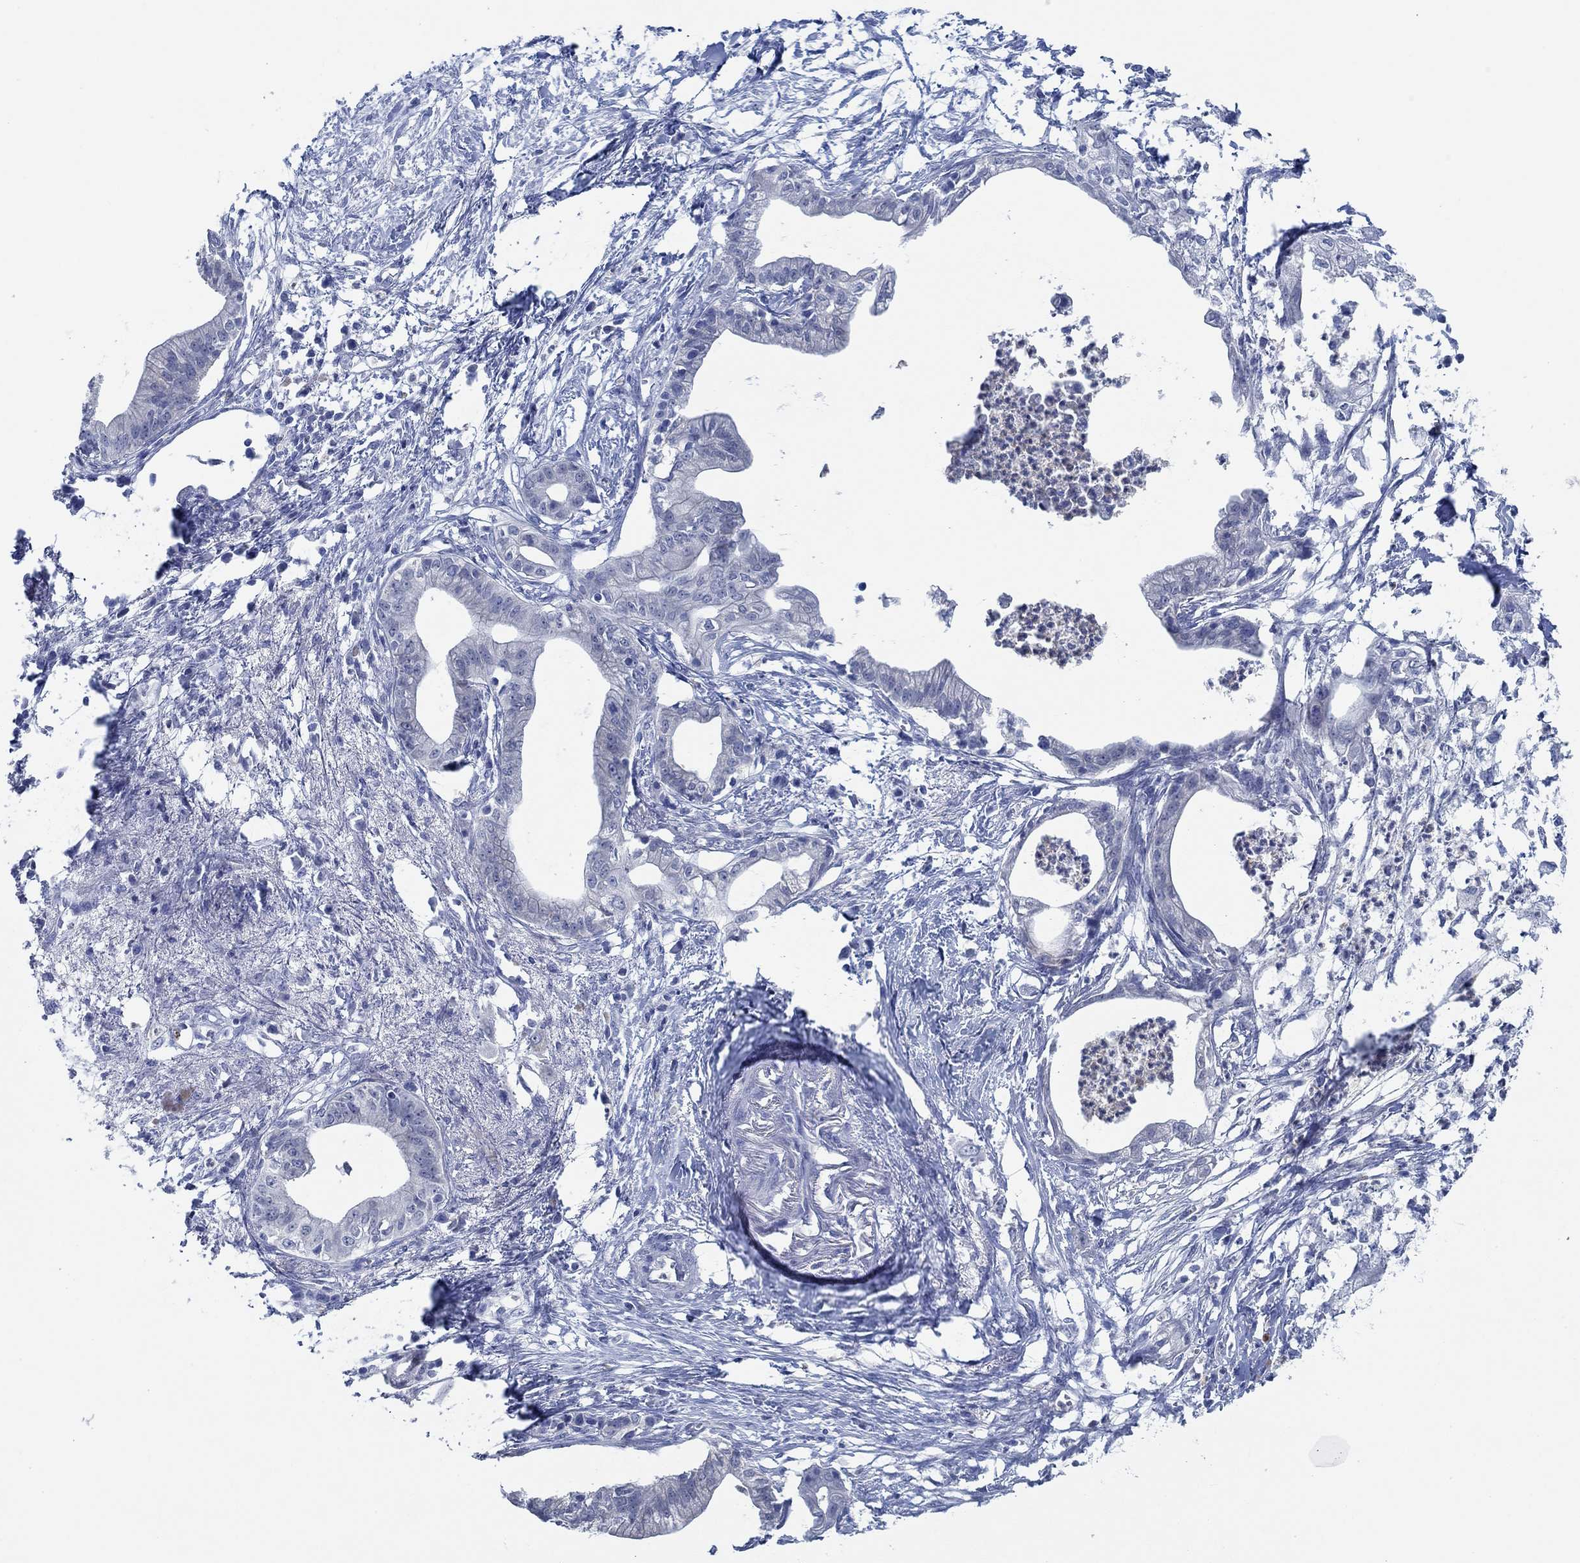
{"staining": {"intensity": "negative", "quantity": "none", "location": "none"}, "tissue": "pancreatic cancer", "cell_type": "Tumor cells", "image_type": "cancer", "snomed": [{"axis": "morphology", "description": "Normal tissue, NOS"}, {"axis": "morphology", "description": "Adenocarcinoma, NOS"}, {"axis": "topography", "description": "Pancreas"}], "caption": "This is an IHC micrograph of adenocarcinoma (pancreatic). There is no expression in tumor cells.", "gene": "ZNF671", "patient": {"sex": "female", "age": 58}}